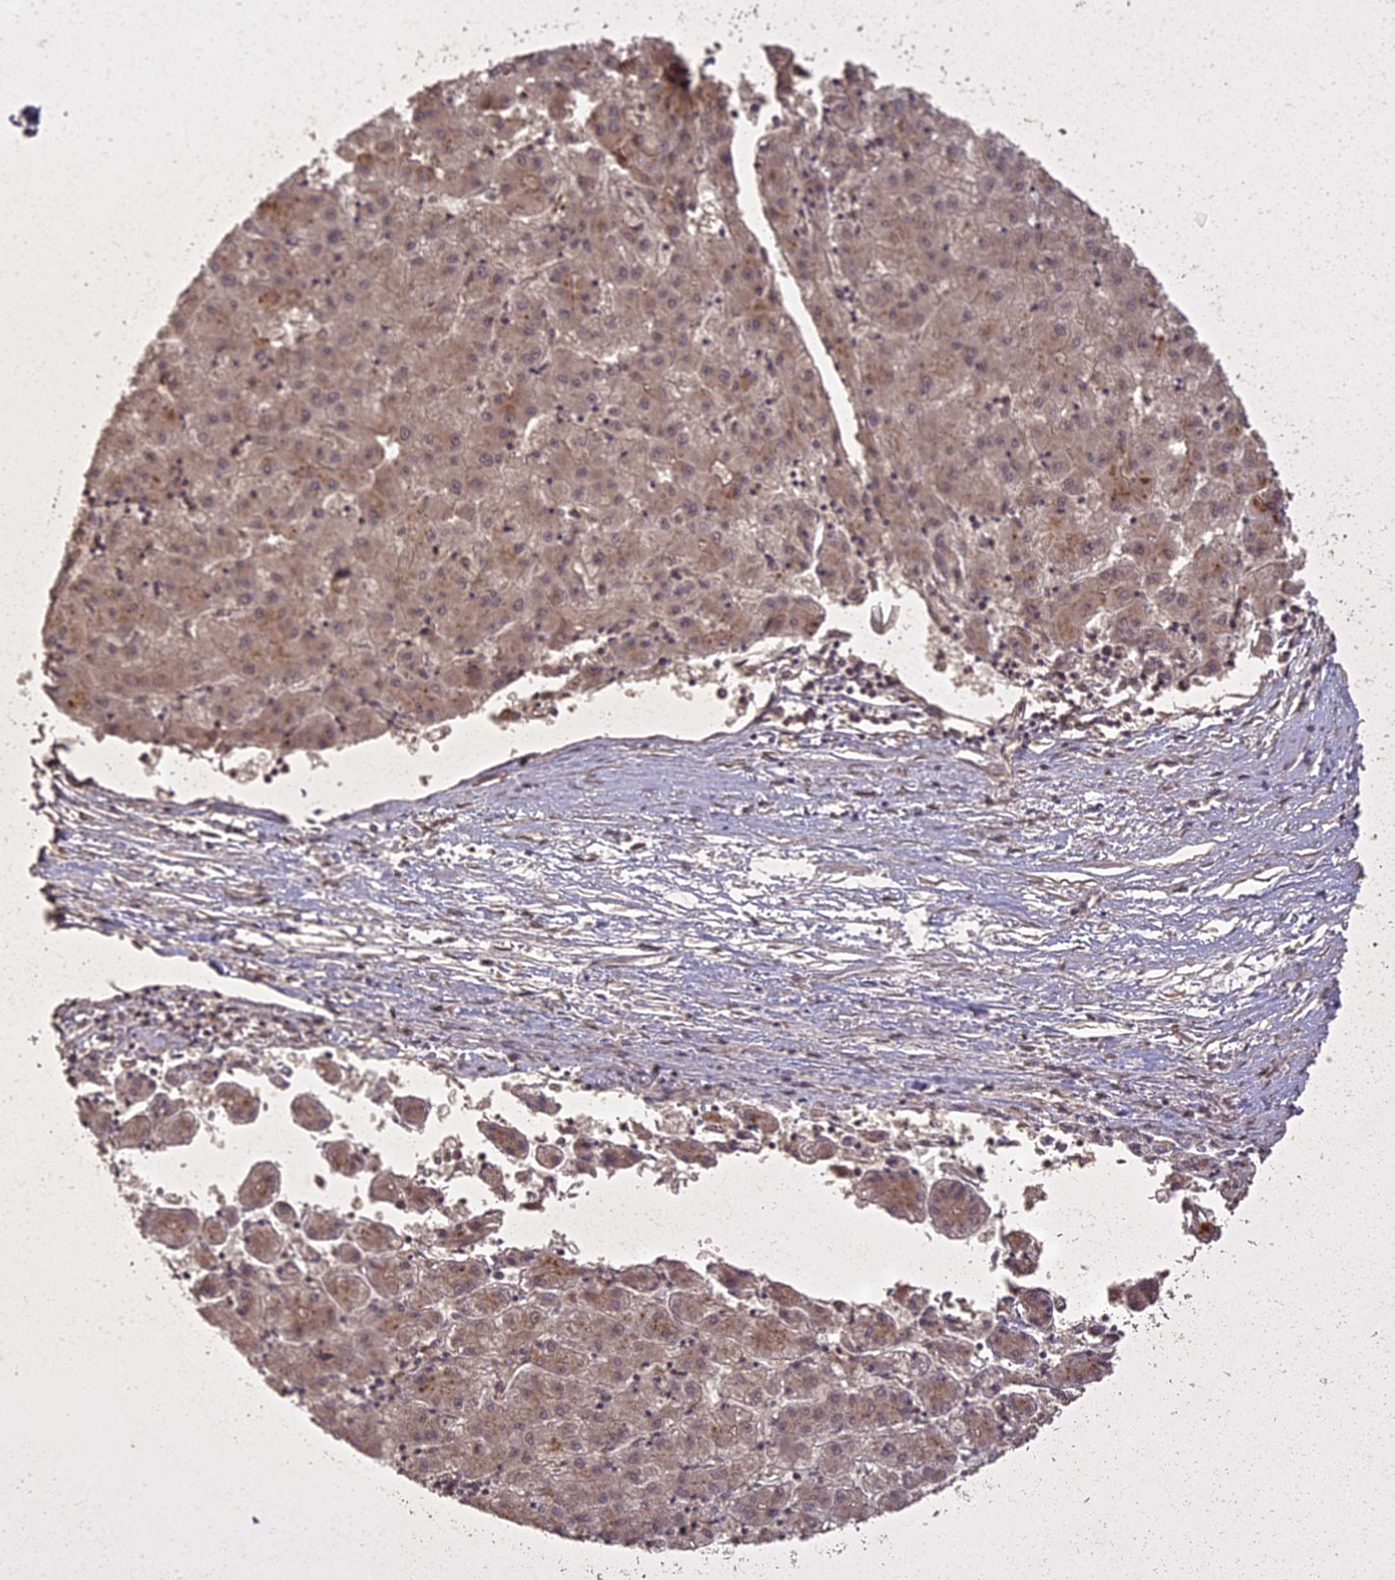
{"staining": {"intensity": "weak", "quantity": ">75%", "location": "cytoplasmic/membranous,nuclear"}, "tissue": "liver cancer", "cell_type": "Tumor cells", "image_type": "cancer", "snomed": [{"axis": "morphology", "description": "Carcinoma, Hepatocellular, NOS"}, {"axis": "topography", "description": "Liver"}], "caption": "Protein staining by immunohistochemistry demonstrates weak cytoplasmic/membranous and nuclear expression in about >75% of tumor cells in liver cancer (hepatocellular carcinoma).", "gene": "LIN37", "patient": {"sex": "male", "age": 72}}